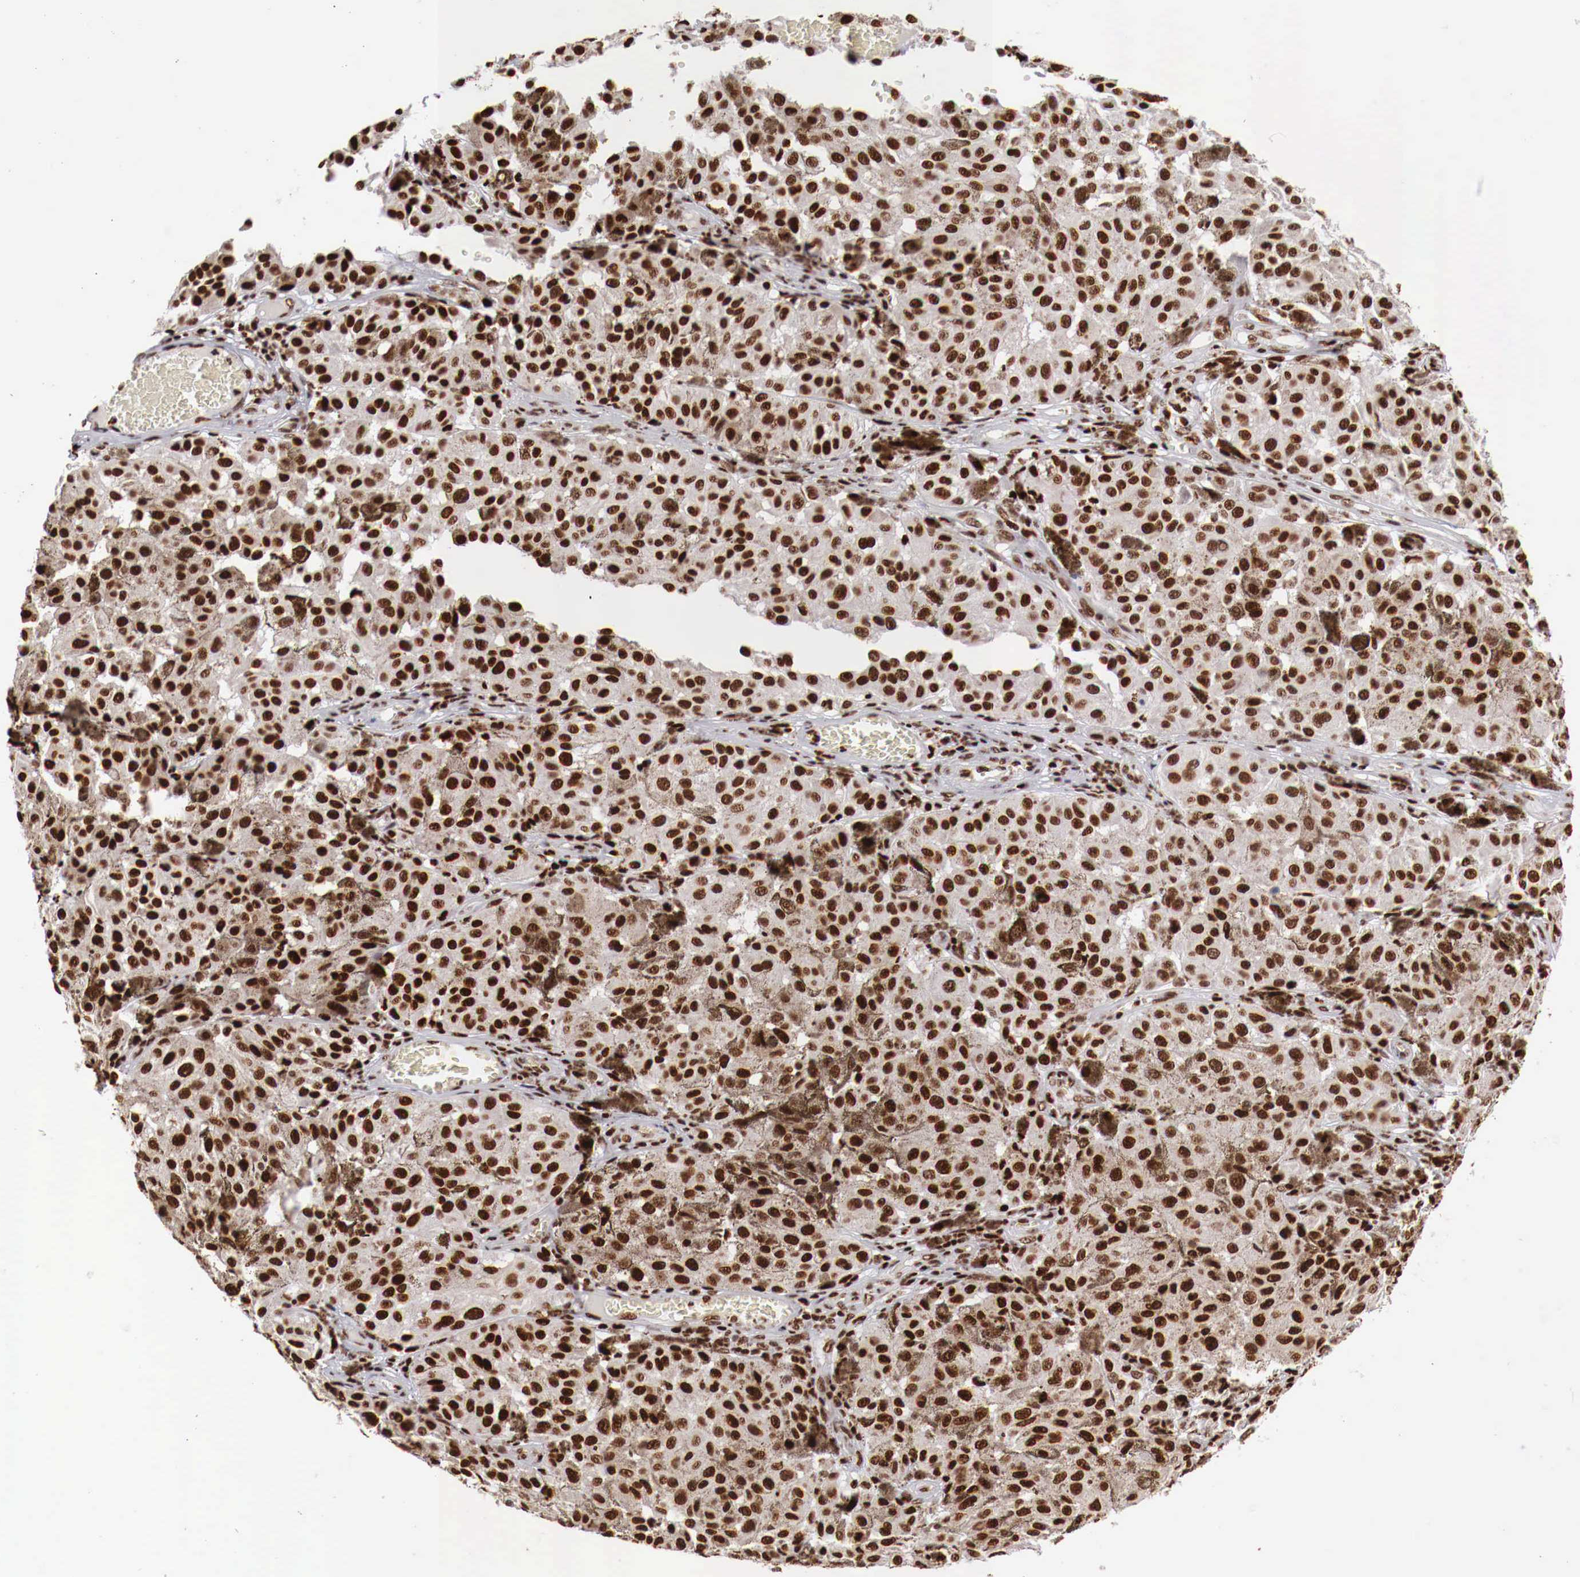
{"staining": {"intensity": "strong", "quantity": ">75%", "location": "nuclear"}, "tissue": "melanoma", "cell_type": "Tumor cells", "image_type": "cancer", "snomed": [{"axis": "morphology", "description": "Malignant melanoma, NOS"}, {"axis": "topography", "description": "Skin"}], "caption": "A micrograph of human malignant melanoma stained for a protein shows strong nuclear brown staining in tumor cells.", "gene": "MAX", "patient": {"sex": "female", "age": 64}}